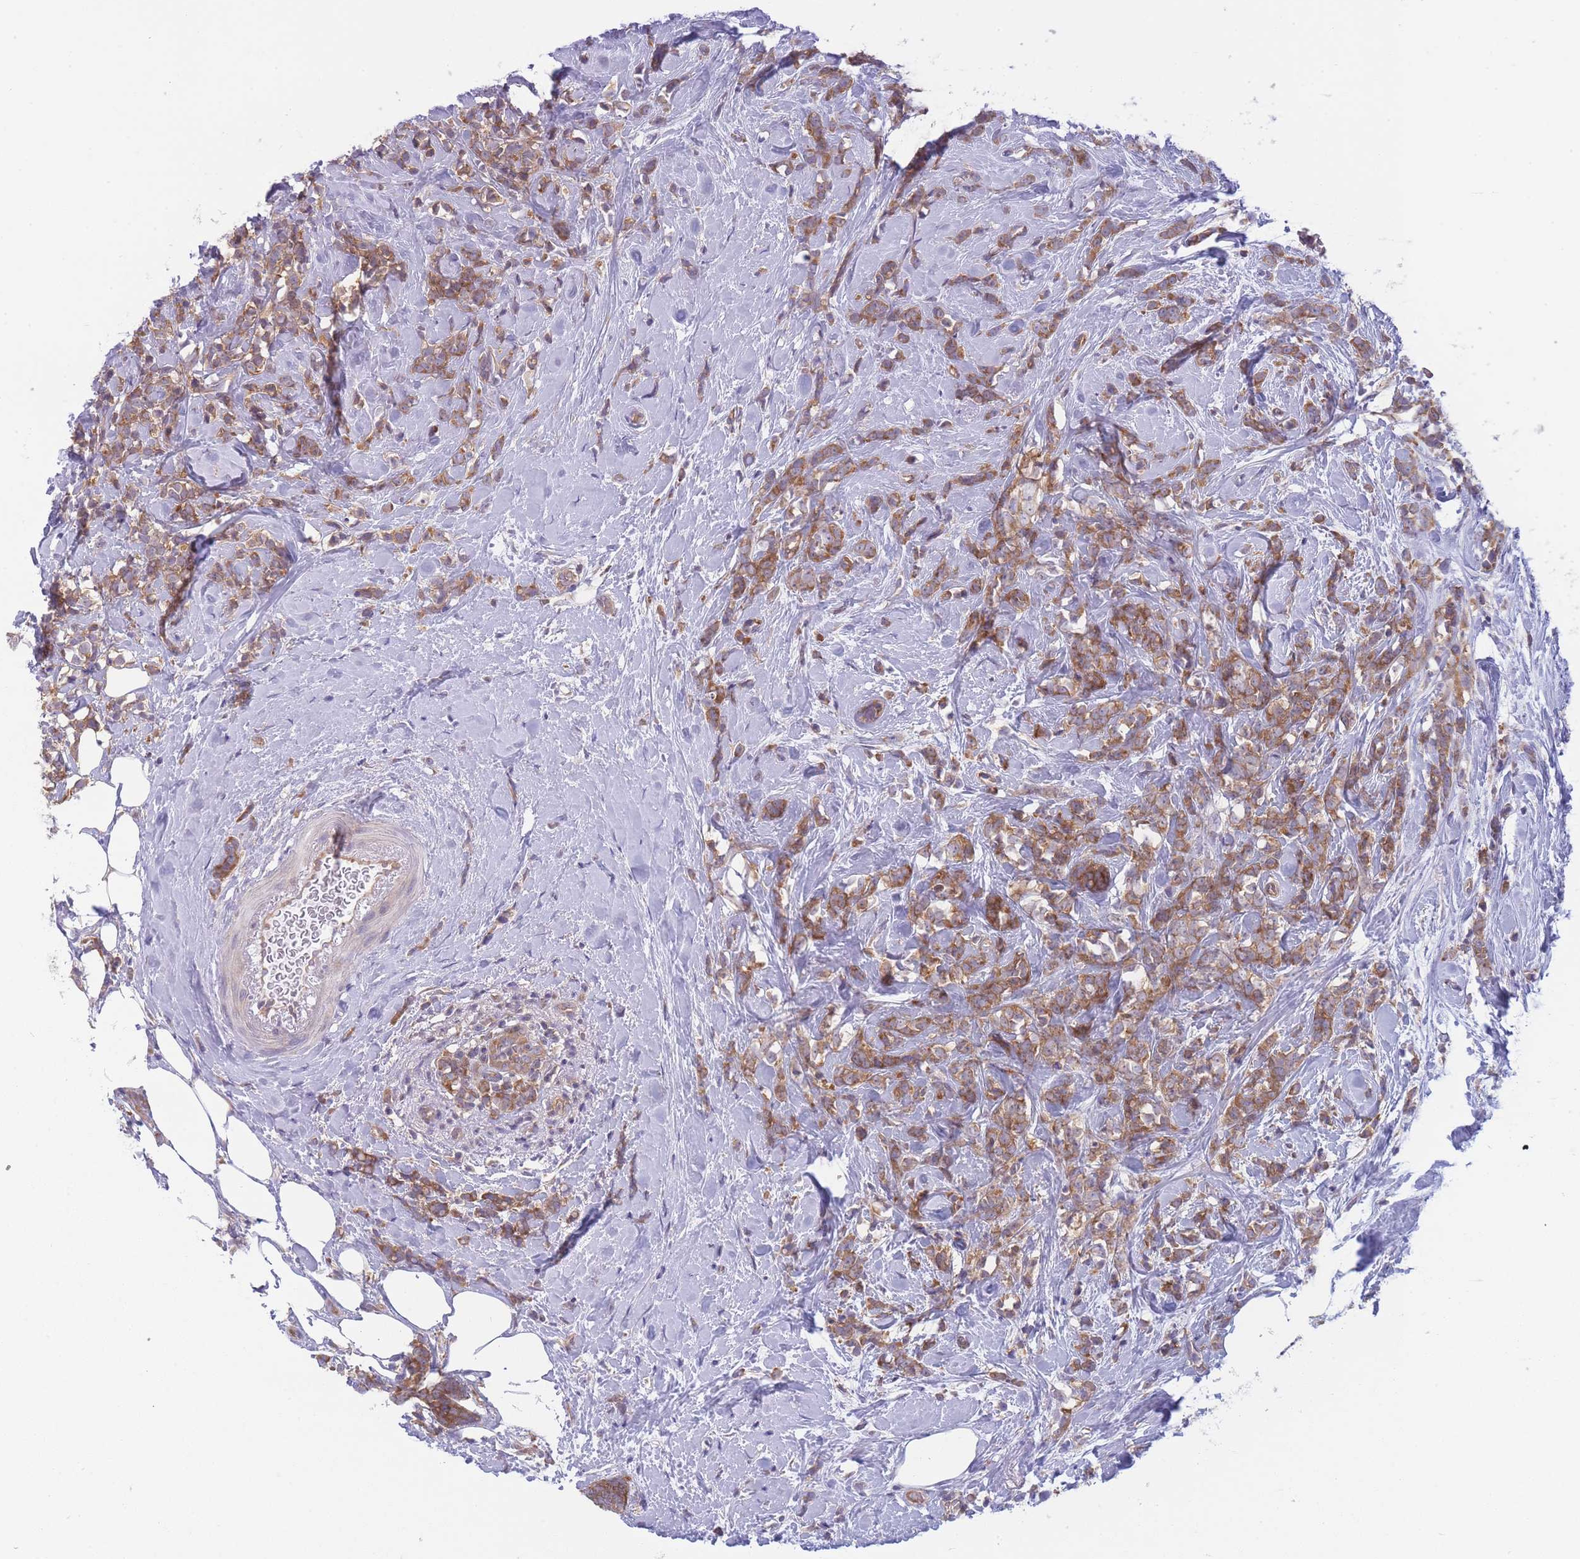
{"staining": {"intensity": "moderate", "quantity": ">75%", "location": "cytoplasmic/membranous"}, "tissue": "breast cancer", "cell_type": "Tumor cells", "image_type": "cancer", "snomed": [{"axis": "morphology", "description": "Lobular carcinoma"}, {"axis": "topography", "description": "Breast"}], "caption": "Breast lobular carcinoma stained with immunohistochemistry reveals moderate cytoplasmic/membranous staining in about >75% of tumor cells. The protein of interest is shown in brown color, while the nuclei are stained blue.", "gene": "PFDN6", "patient": {"sex": "female", "age": 58}}